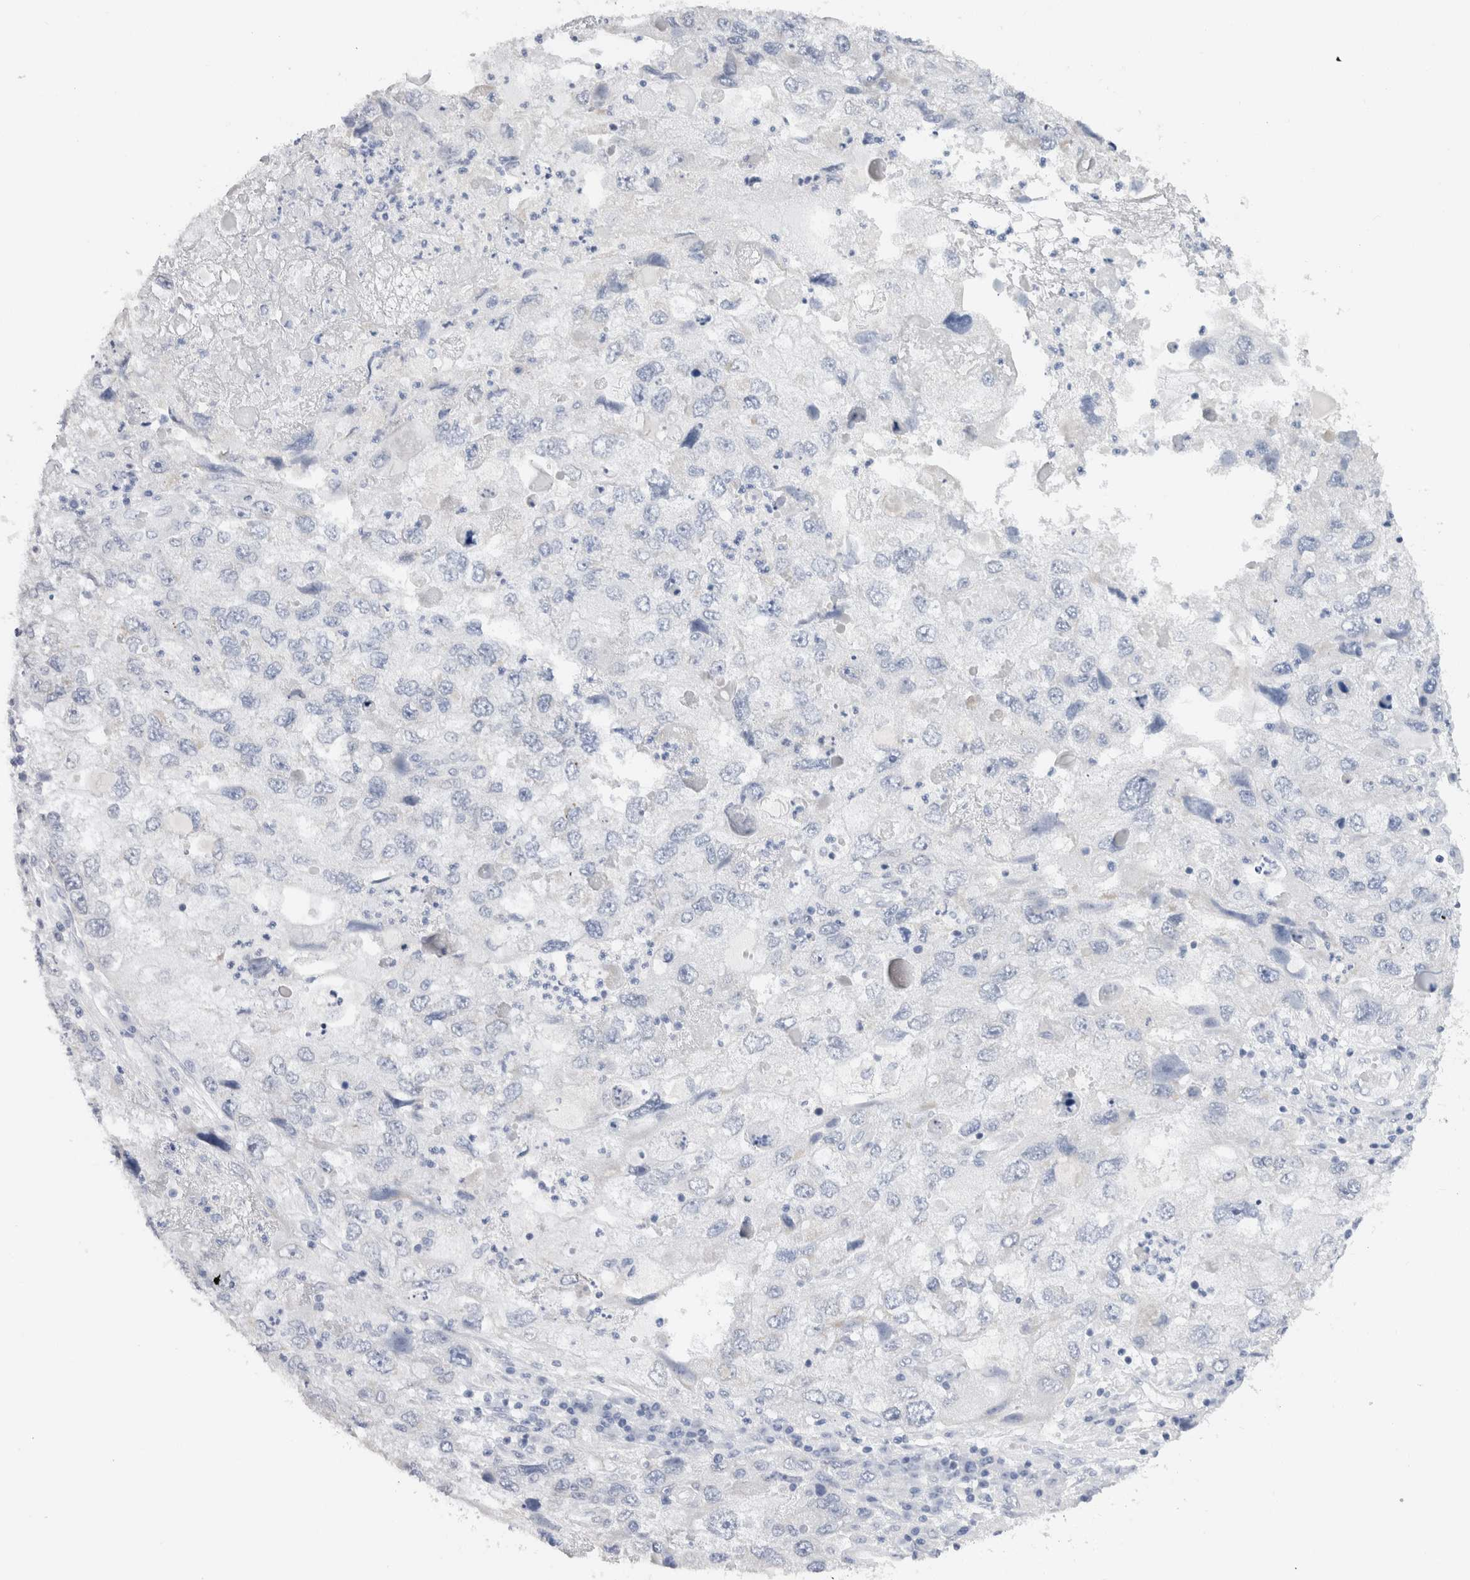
{"staining": {"intensity": "negative", "quantity": "none", "location": "none"}, "tissue": "endometrial cancer", "cell_type": "Tumor cells", "image_type": "cancer", "snomed": [{"axis": "morphology", "description": "Adenocarcinoma, NOS"}, {"axis": "topography", "description": "Endometrium"}], "caption": "IHC of endometrial adenocarcinoma shows no expression in tumor cells.", "gene": "C9orf50", "patient": {"sex": "female", "age": 49}}